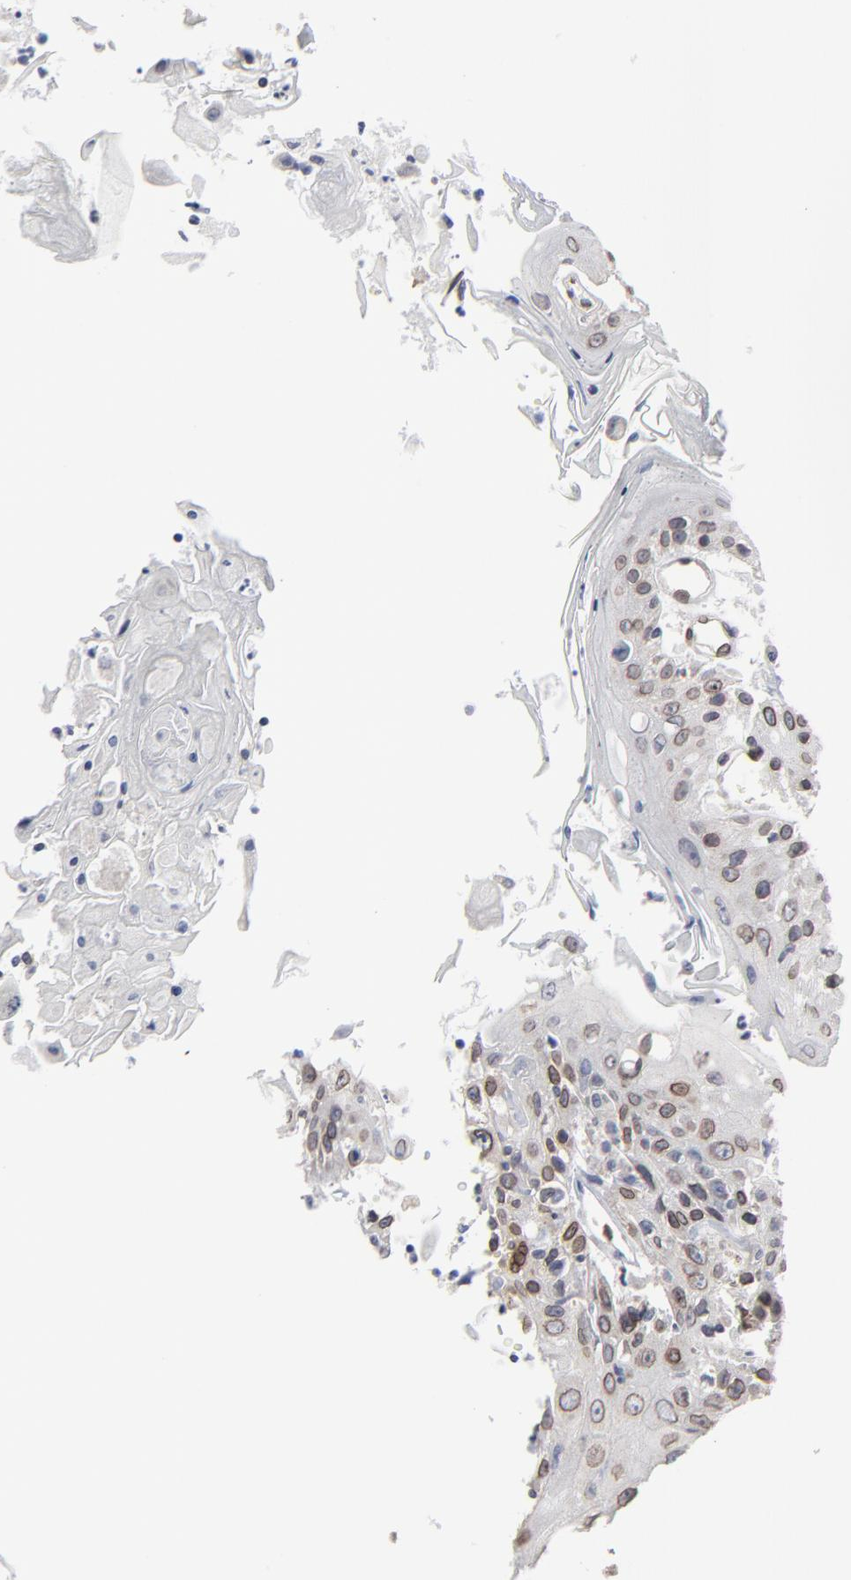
{"staining": {"intensity": "moderate", "quantity": ">75%", "location": "cytoplasmic/membranous,nuclear"}, "tissue": "head and neck cancer", "cell_type": "Tumor cells", "image_type": "cancer", "snomed": [{"axis": "morphology", "description": "Squamous cell carcinoma, NOS"}, {"axis": "topography", "description": "Oral tissue"}, {"axis": "topography", "description": "Head-Neck"}], "caption": "Immunohistochemical staining of human head and neck cancer exhibits medium levels of moderate cytoplasmic/membranous and nuclear protein staining in about >75% of tumor cells. (DAB IHC, brown staining for protein, blue staining for nuclei).", "gene": "SYNE2", "patient": {"sex": "female", "age": 76}}